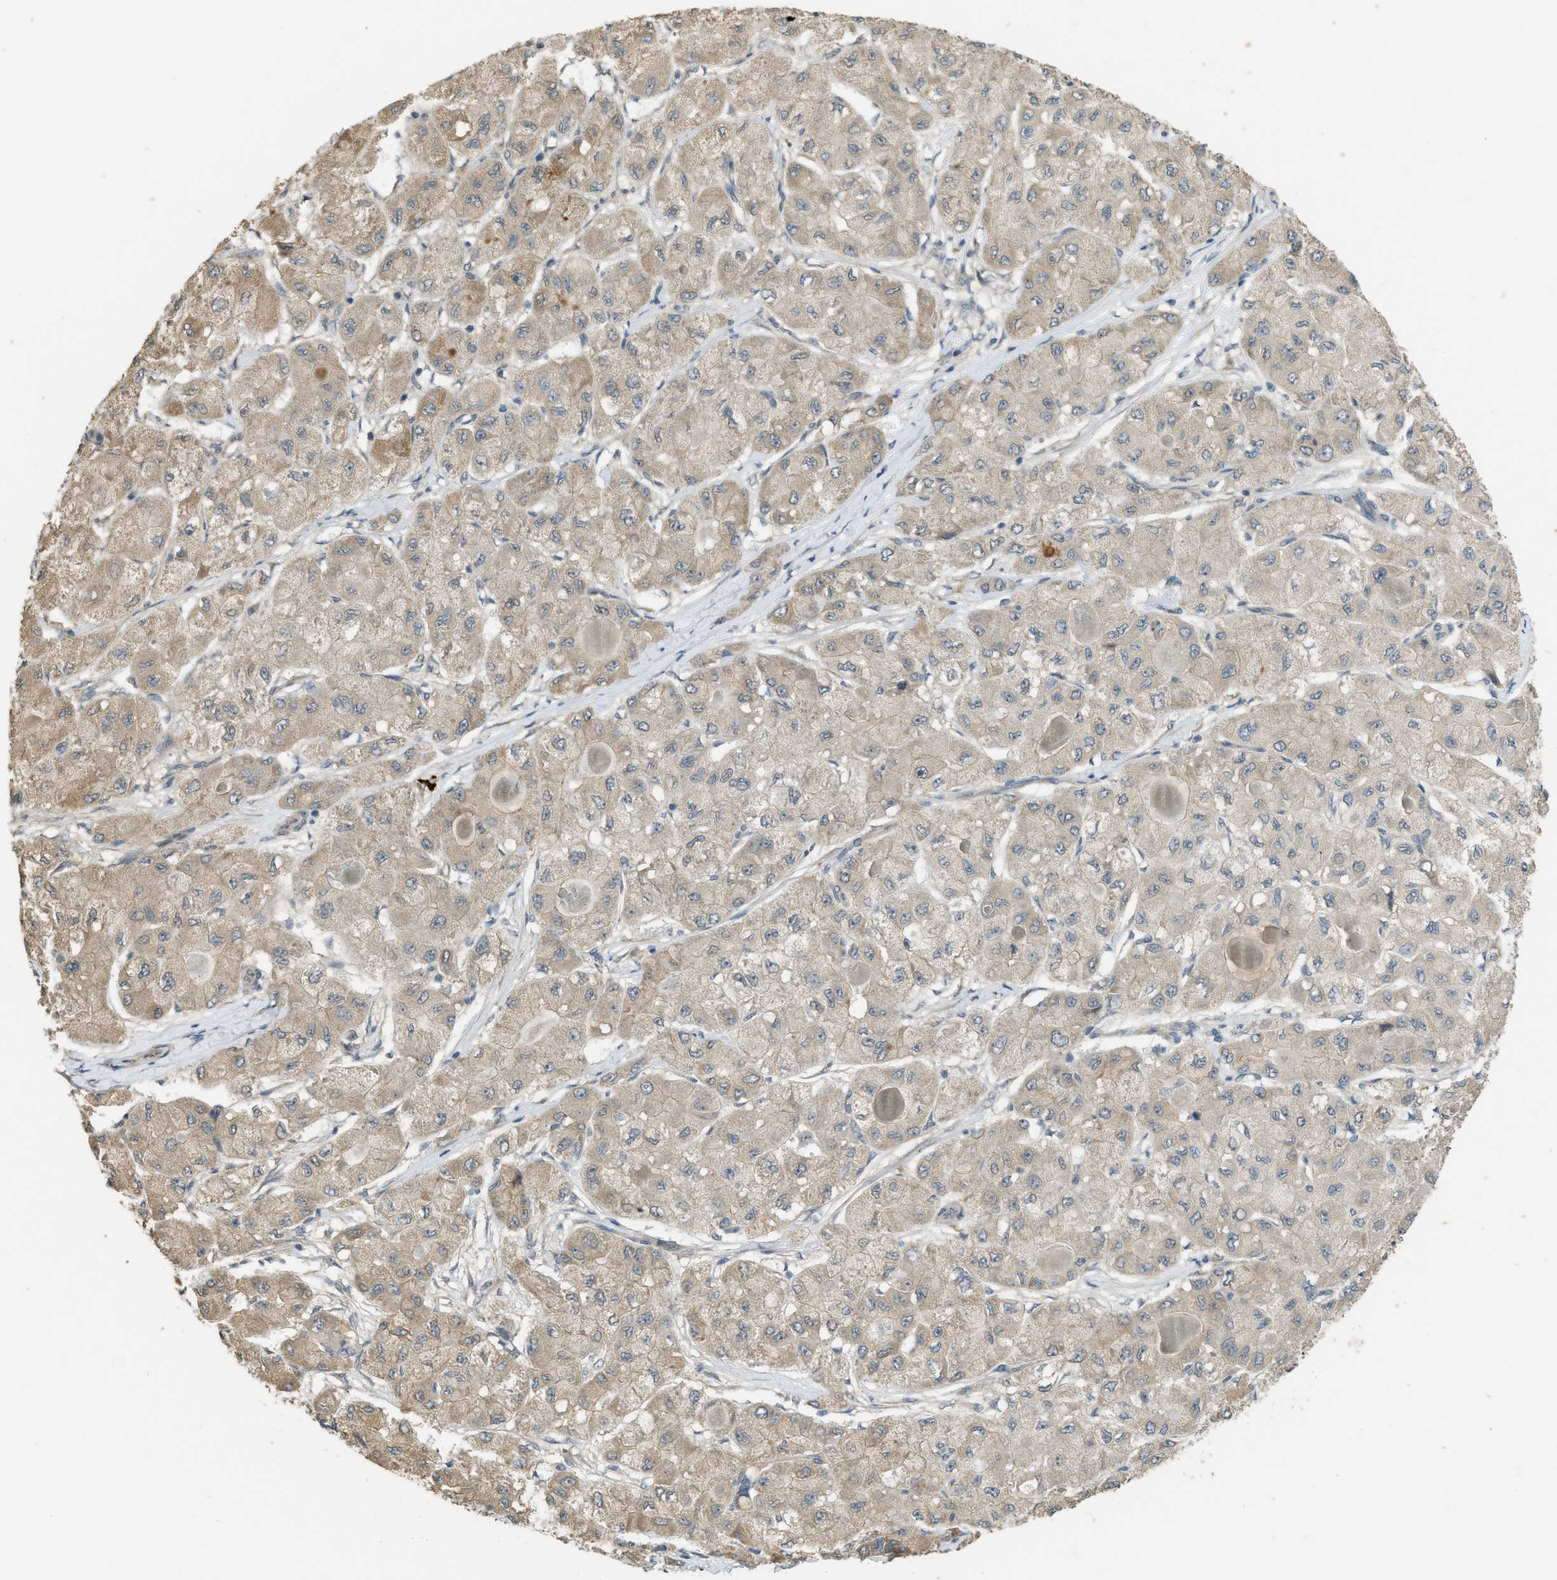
{"staining": {"intensity": "weak", "quantity": ">75%", "location": "cytoplasmic/membranous"}, "tissue": "liver cancer", "cell_type": "Tumor cells", "image_type": "cancer", "snomed": [{"axis": "morphology", "description": "Carcinoma, Hepatocellular, NOS"}, {"axis": "topography", "description": "Liver"}], "caption": "Liver cancer stained with a protein marker shows weak staining in tumor cells.", "gene": "IGF2BP2", "patient": {"sex": "male", "age": 80}}